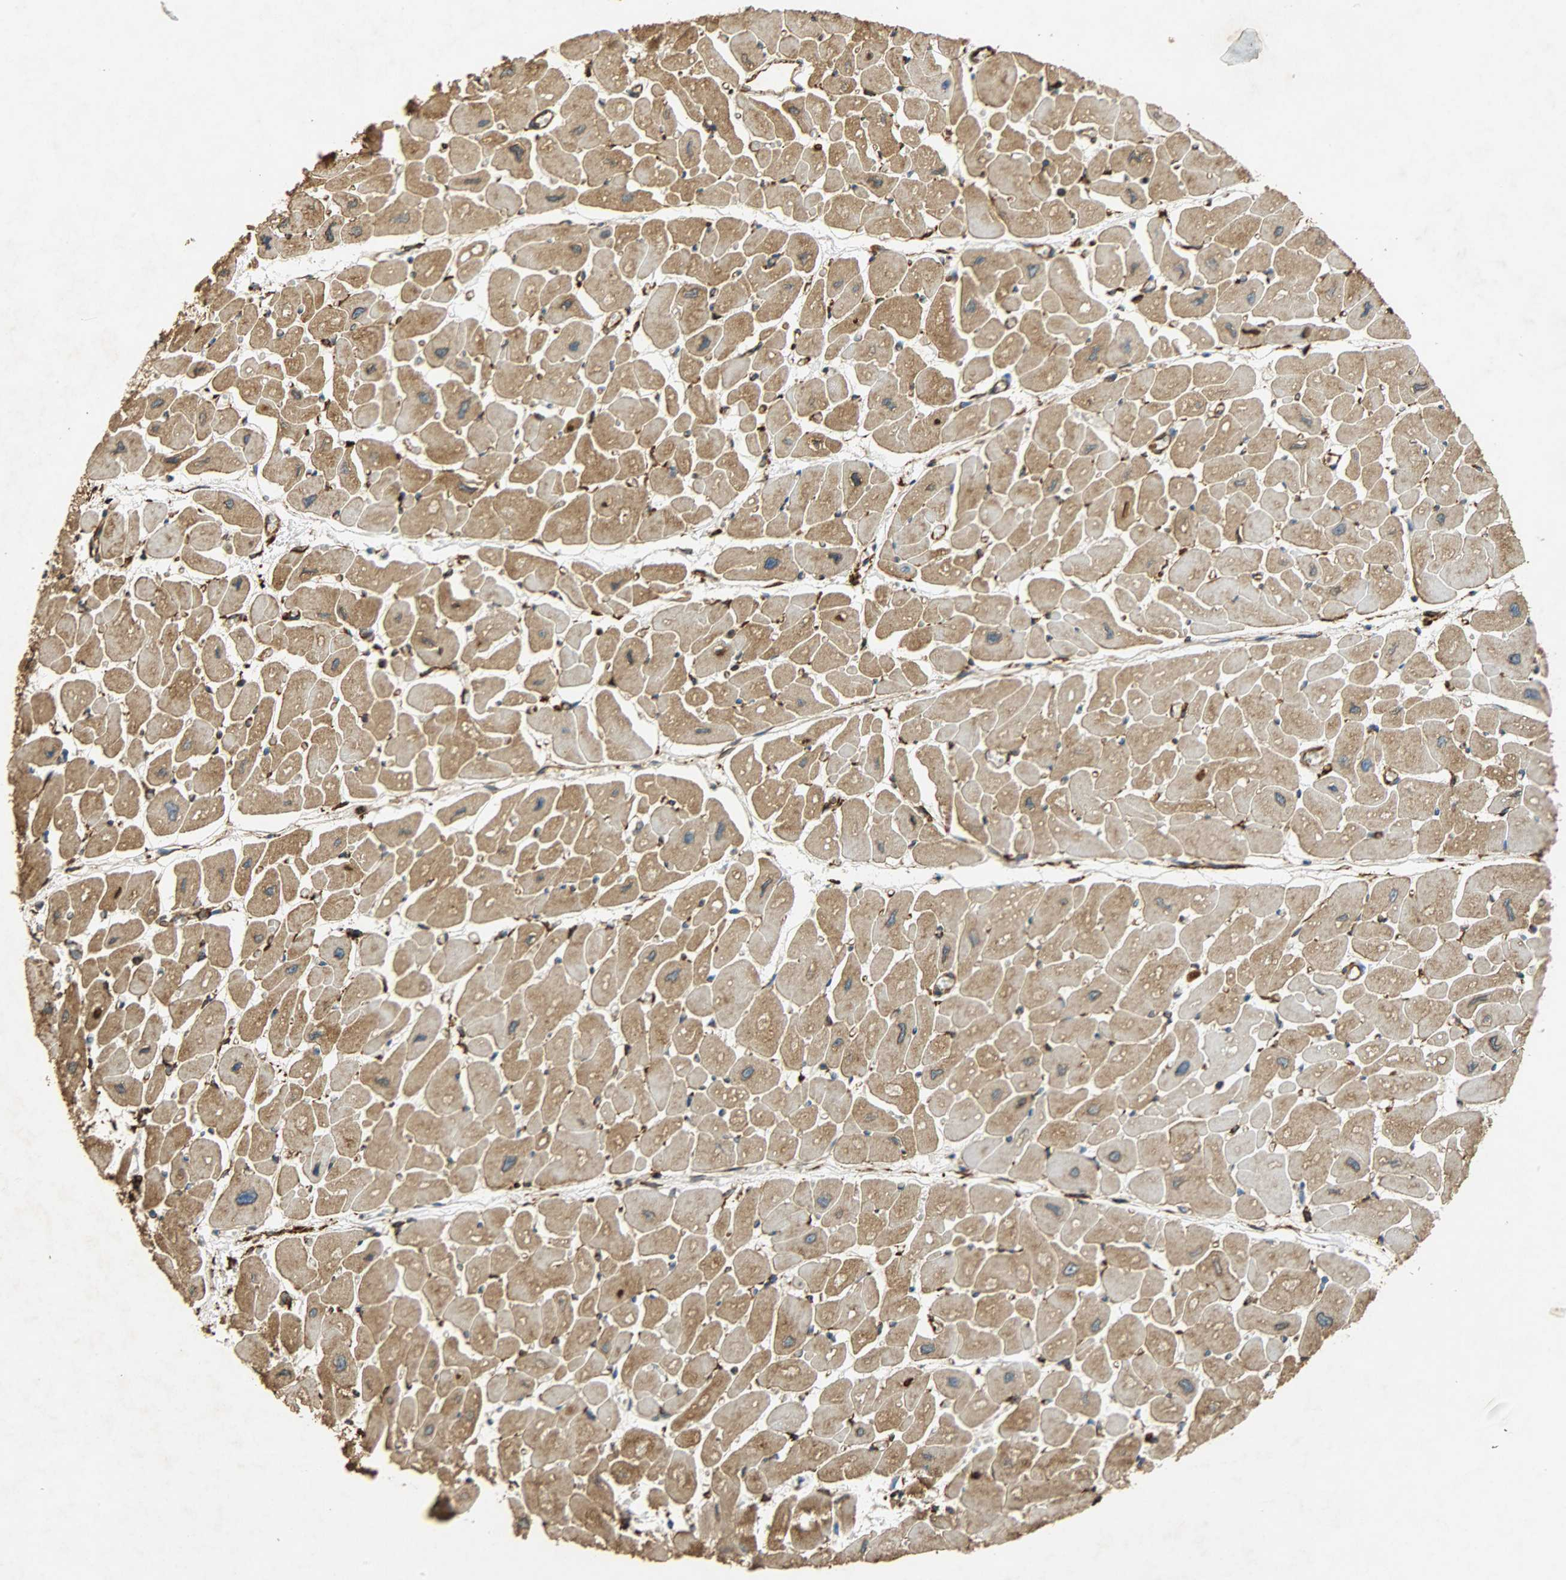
{"staining": {"intensity": "moderate", "quantity": ">75%", "location": "cytoplasmic/membranous"}, "tissue": "heart muscle", "cell_type": "Cardiomyocytes", "image_type": "normal", "snomed": [{"axis": "morphology", "description": "Normal tissue, NOS"}, {"axis": "topography", "description": "Heart"}], "caption": "Benign heart muscle exhibits moderate cytoplasmic/membranous positivity in approximately >75% of cardiomyocytes The staining is performed using DAB brown chromogen to label protein expression. The nuclei are counter-stained blue using hematoxylin..", "gene": "HSP90B1", "patient": {"sex": "female", "age": 54}}